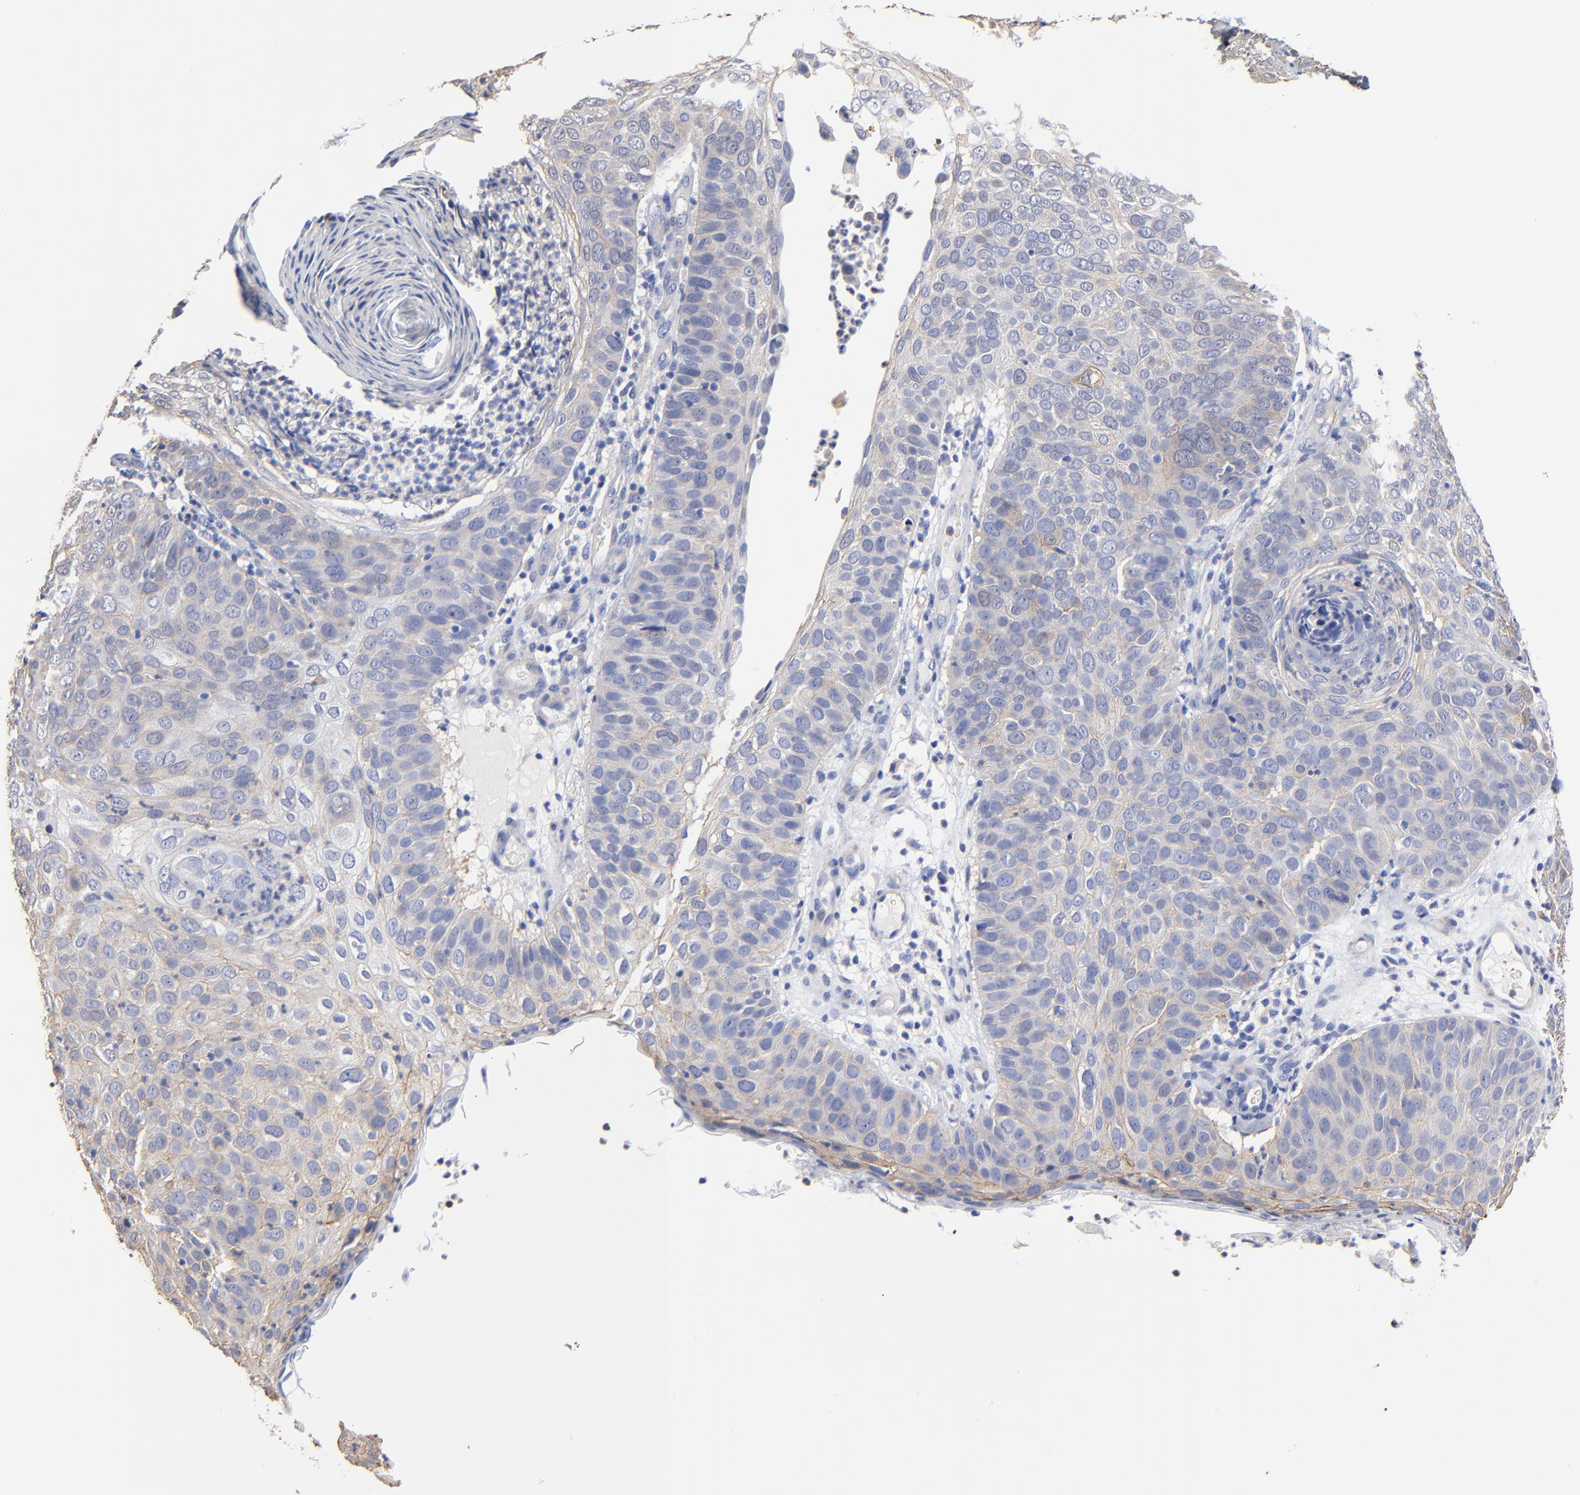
{"staining": {"intensity": "weak", "quantity": ">75%", "location": "cytoplasmic/membranous"}, "tissue": "skin cancer", "cell_type": "Tumor cells", "image_type": "cancer", "snomed": [{"axis": "morphology", "description": "Squamous cell carcinoma, NOS"}, {"axis": "topography", "description": "Skin"}], "caption": "Skin cancer (squamous cell carcinoma) stained with IHC reveals weak cytoplasmic/membranous positivity in approximately >75% of tumor cells.", "gene": "TAGLN2", "patient": {"sex": "male", "age": 87}}